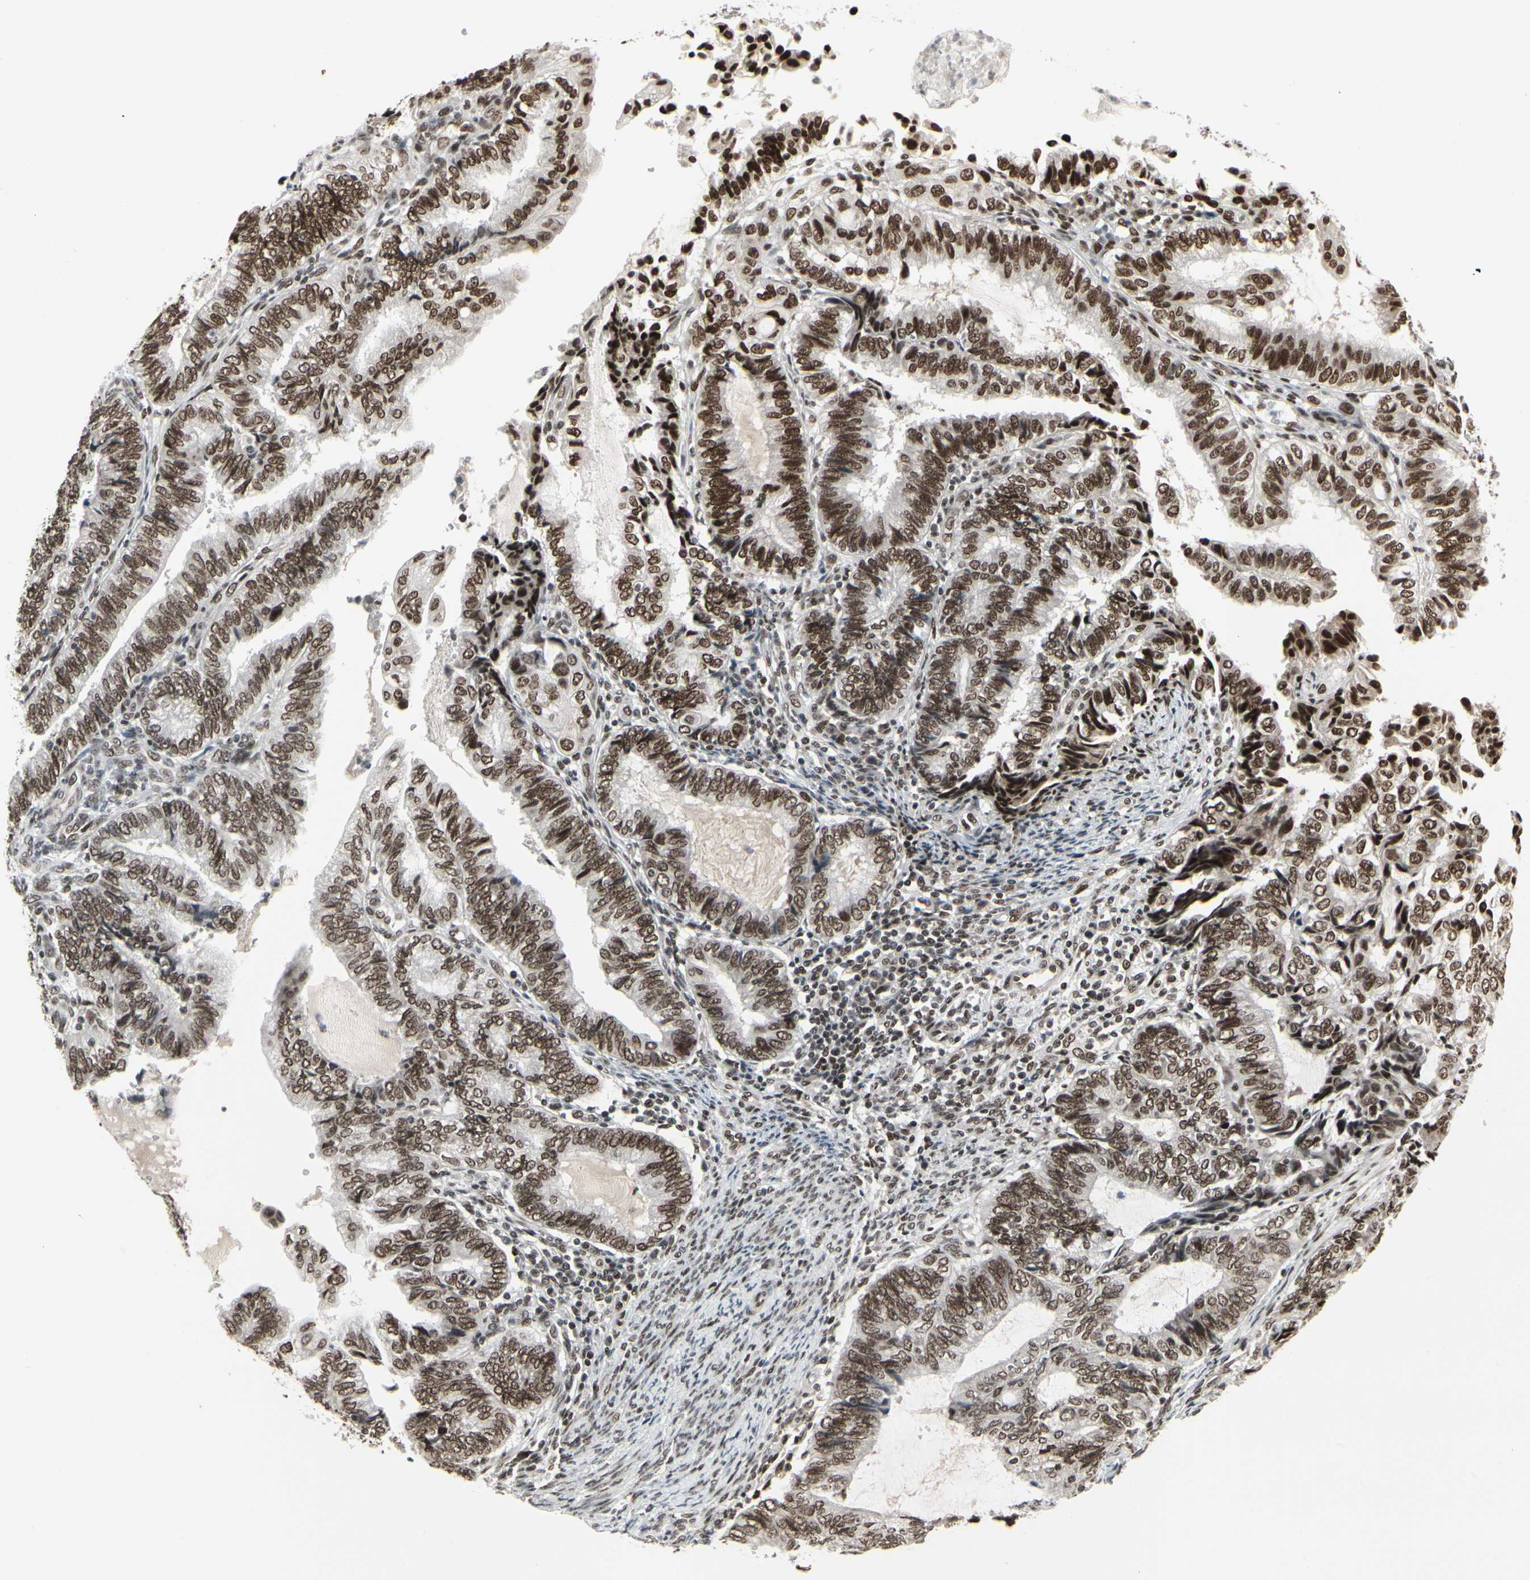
{"staining": {"intensity": "strong", "quantity": ">75%", "location": "nuclear"}, "tissue": "endometrial cancer", "cell_type": "Tumor cells", "image_type": "cancer", "snomed": [{"axis": "morphology", "description": "Adenocarcinoma, NOS"}, {"axis": "topography", "description": "Uterus"}, {"axis": "topography", "description": "Endometrium"}], "caption": "A histopathology image of human endometrial cancer (adenocarcinoma) stained for a protein reveals strong nuclear brown staining in tumor cells.", "gene": "HMG20A", "patient": {"sex": "female", "age": 70}}